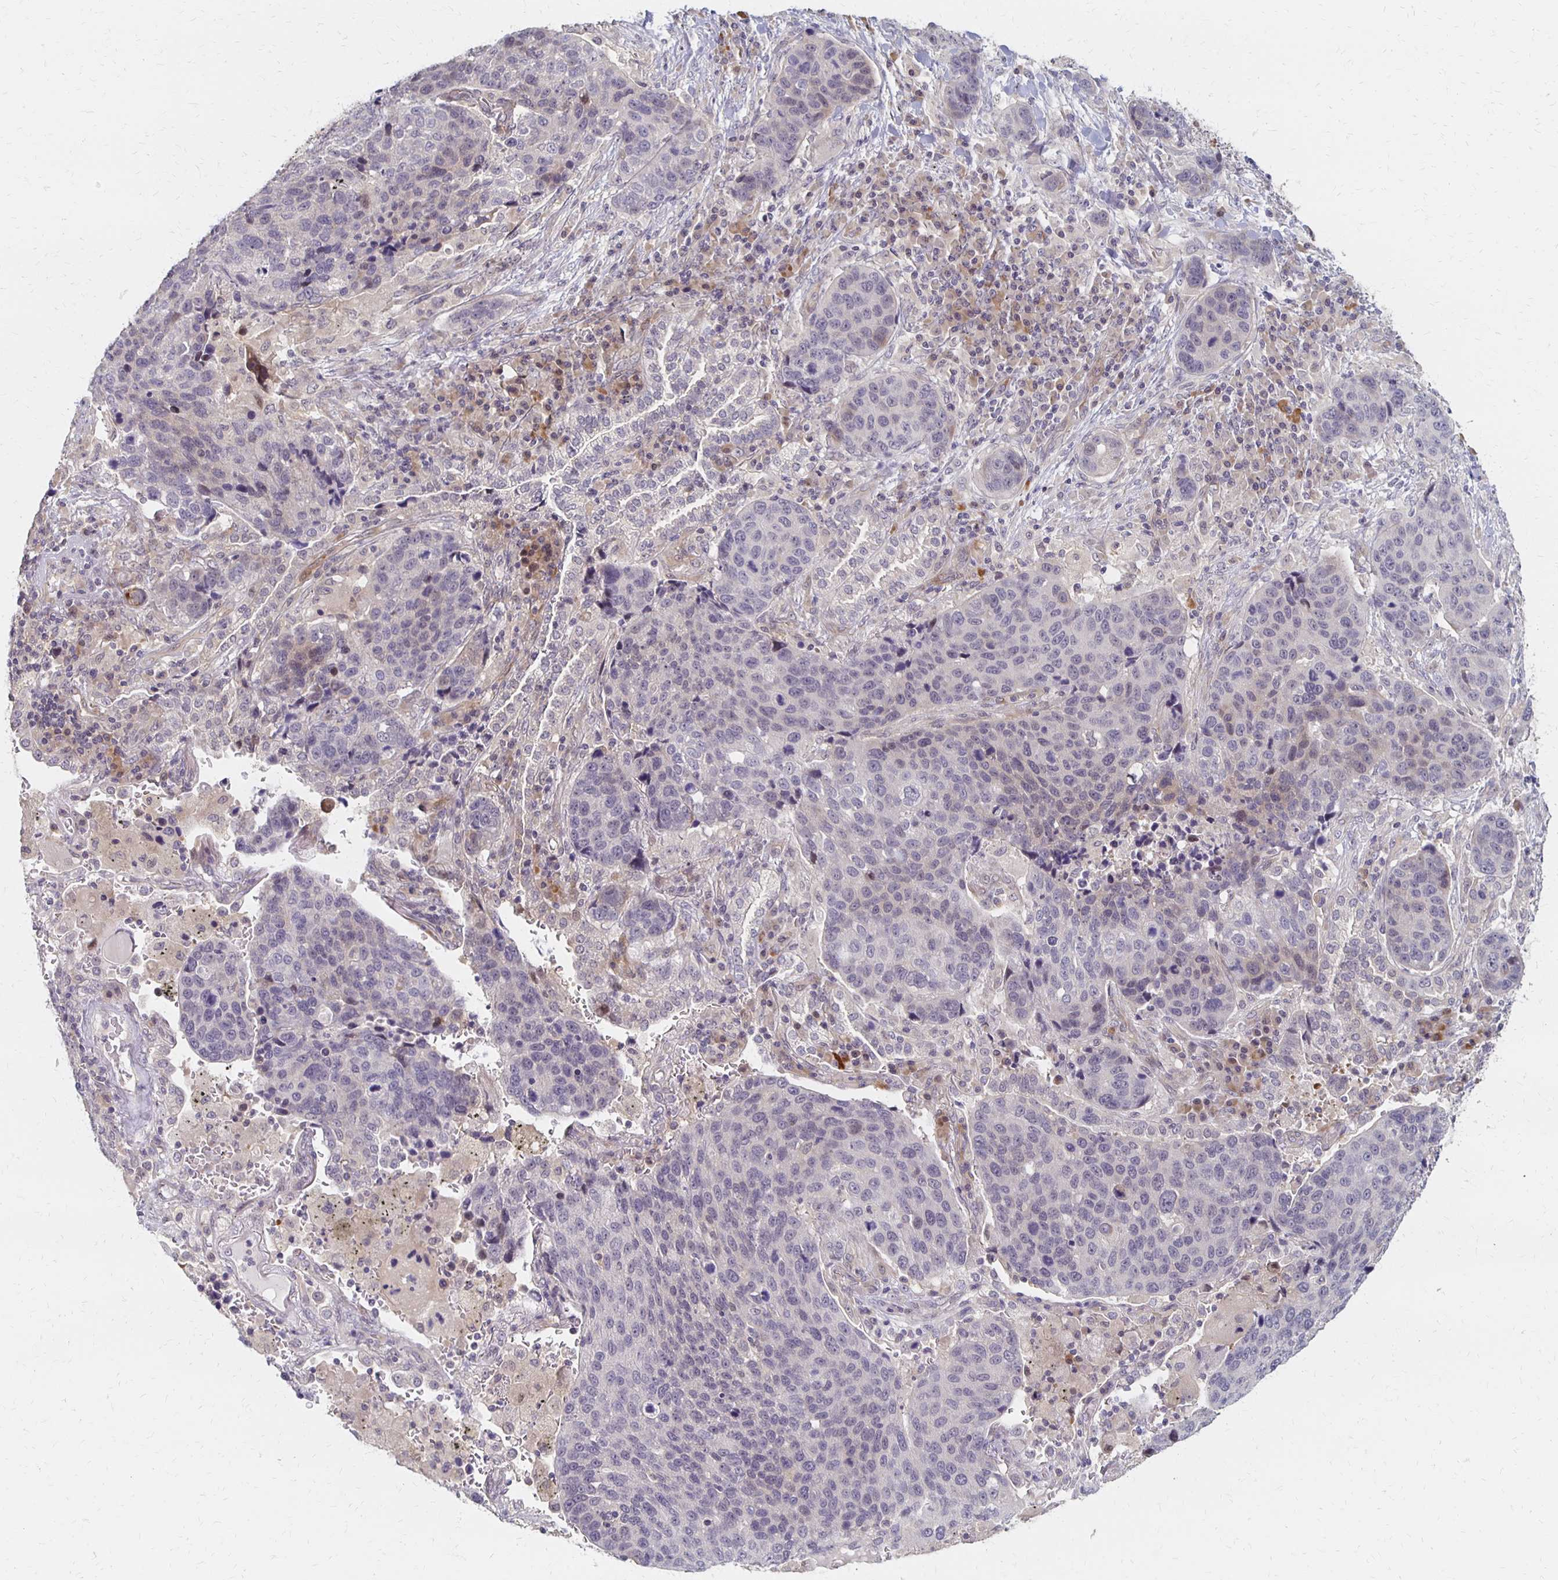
{"staining": {"intensity": "negative", "quantity": "none", "location": "none"}, "tissue": "lung cancer", "cell_type": "Tumor cells", "image_type": "cancer", "snomed": [{"axis": "morphology", "description": "Squamous cell carcinoma, NOS"}, {"axis": "topography", "description": "Lymph node"}, {"axis": "topography", "description": "Lung"}], "caption": "An IHC image of lung squamous cell carcinoma is shown. There is no staining in tumor cells of lung squamous cell carcinoma. (DAB (3,3'-diaminobenzidine) IHC, high magnification).", "gene": "PRKCB", "patient": {"sex": "male", "age": 61}}